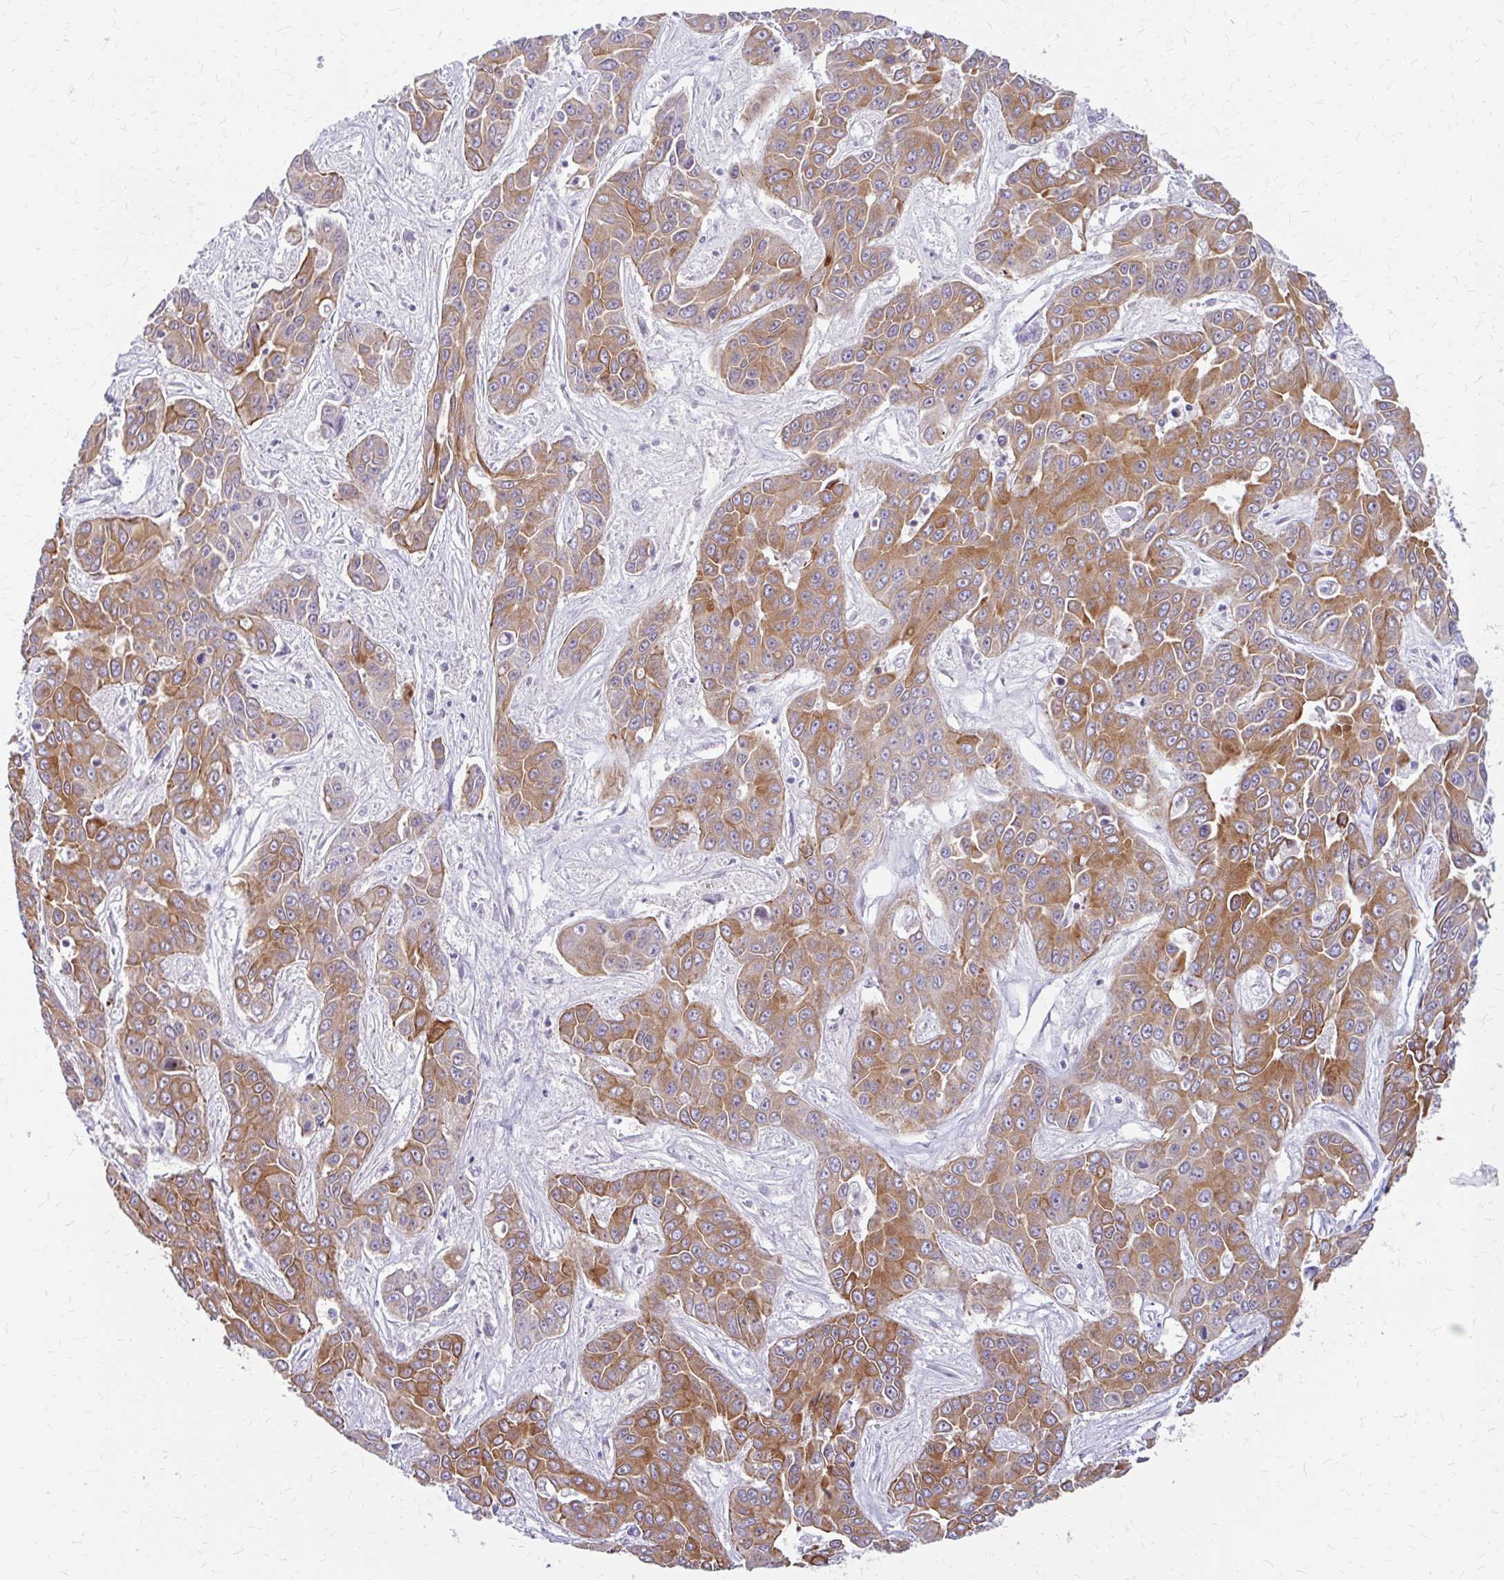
{"staining": {"intensity": "moderate", "quantity": ">75%", "location": "cytoplasmic/membranous"}, "tissue": "liver cancer", "cell_type": "Tumor cells", "image_type": "cancer", "snomed": [{"axis": "morphology", "description": "Cholangiocarcinoma"}, {"axis": "topography", "description": "Liver"}], "caption": "Human liver cancer (cholangiocarcinoma) stained with a brown dye displays moderate cytoplasmic/membranous positive positivity in about >75% of tumor cells.", "gene": "RGS16", "patient": {"sex": "female", "age": 52}}